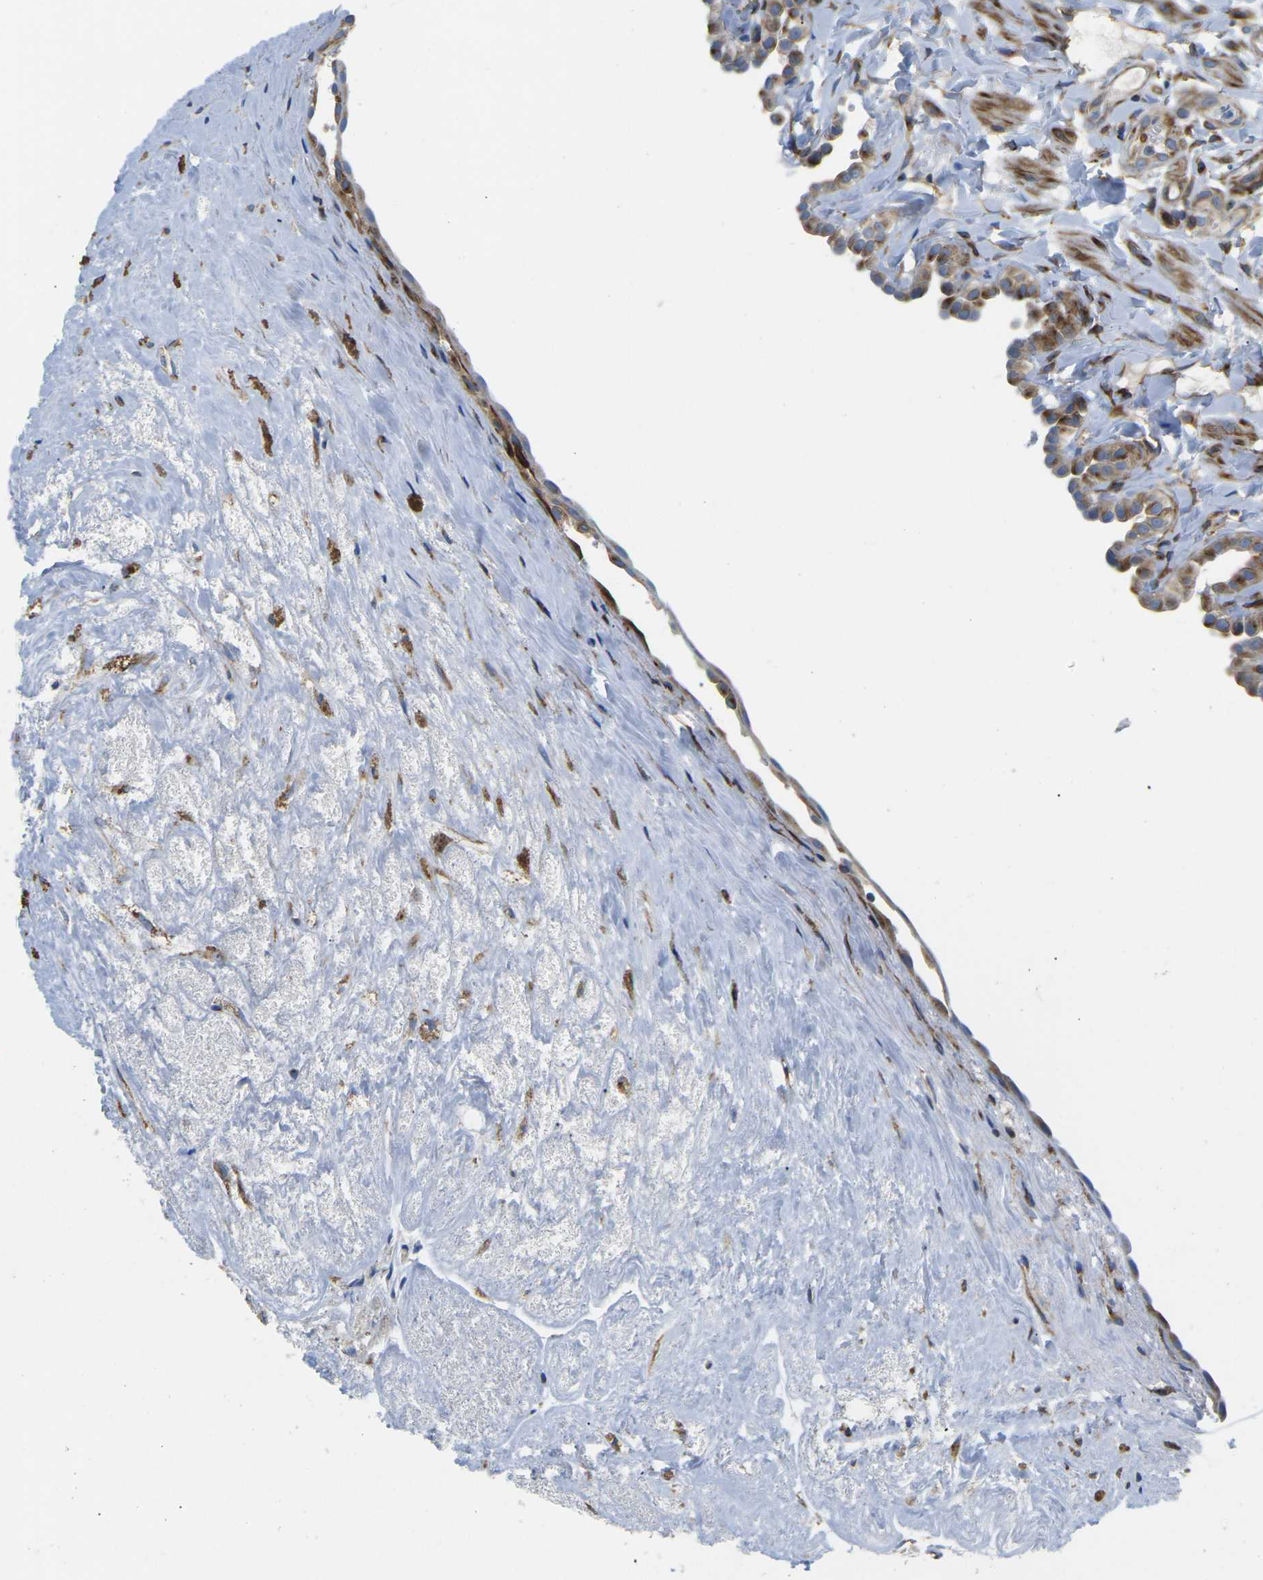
{"staining": {"intensity": "weak", "quantity": ">75%", "location": "cytoplasmic/membranous"}, "tissue": "fallopian tube", "cell_type": "Glandular cells", "image_type": "normal", "snomed": [{"axis": "morphology", "description": "Normal tissue, NOS"}, {"axis": "topography", "description": "Fallopian tube"}, {"axis": "topography", "description": "Placenta"}], "caption": "An immunohistochemistry histopathology image of unremarkable tissue is shown. Protein staining in brown labels weak cytoplasmic/membranous positivity in fallopian tube within glandular cells. The staining was performed using DAB (3,3'-diaminobenzidine) to visualize the protein expression in brown, while the nuclei were stained in blue with hematoxylin (Magnification: 20x).", "gene": "TMEFF2", "patient": {"sex": "female", "age": 34}}